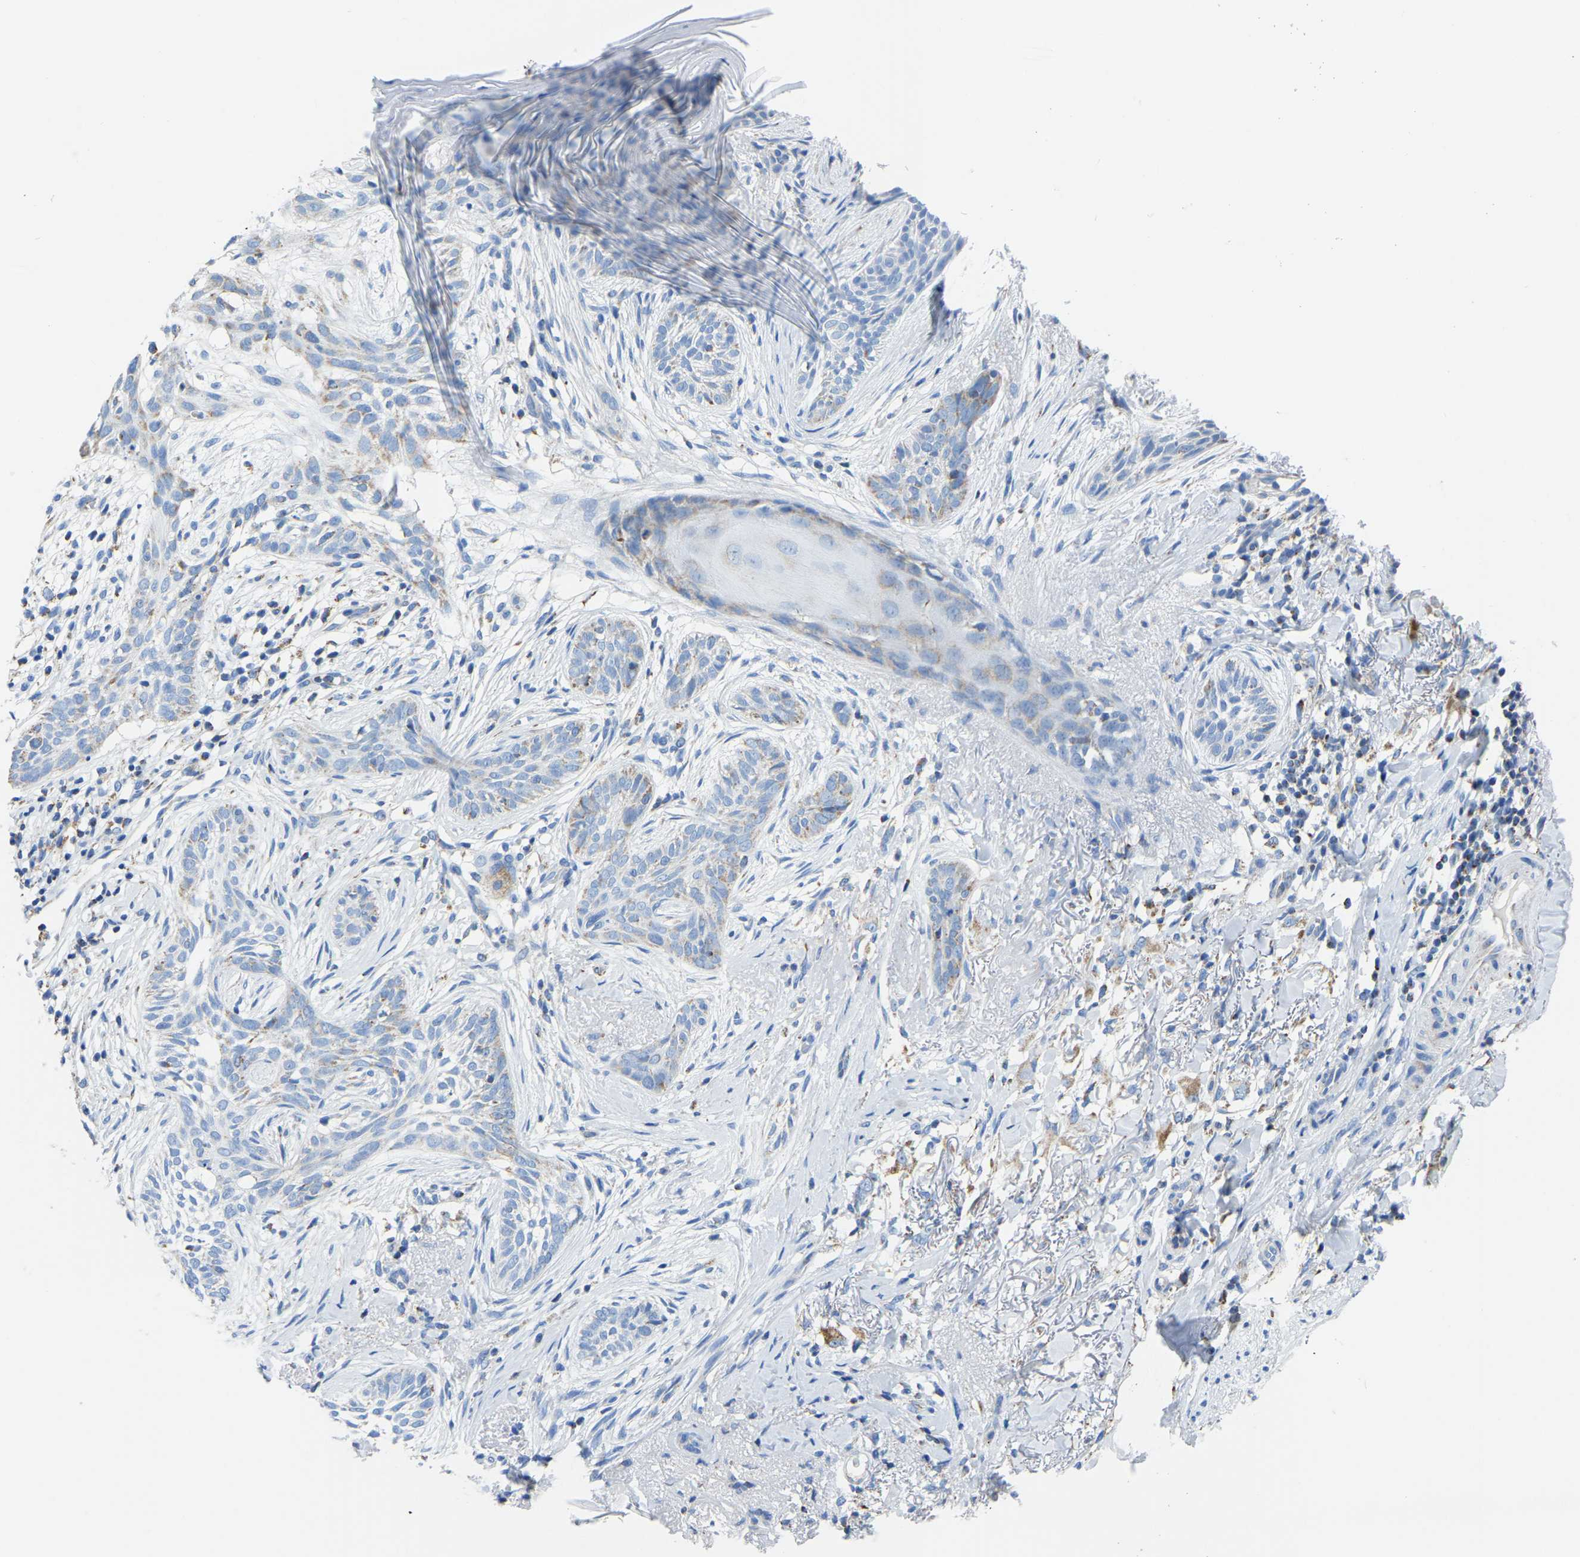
{"staining": {"intensity": "negative", "quantity": "none", "location": "none"}, "tissue": "skin cancer", "cell_type": "Tumor cells", "image_type": "cancer", "snomed": [{"axis": "morphology", "description": "Basal cell carcinoma"}, {"axis": "topography", "description": "Skin"}], "caption": "An immunohistochemistry (IHC) photomicrograph of basal cell carcinoma (skin) is shown. There is no staining in tumor cells of basal cell carcinoma (skin).", "gene": "ETFA", "patient": {"sex": "female", "age": 88}}